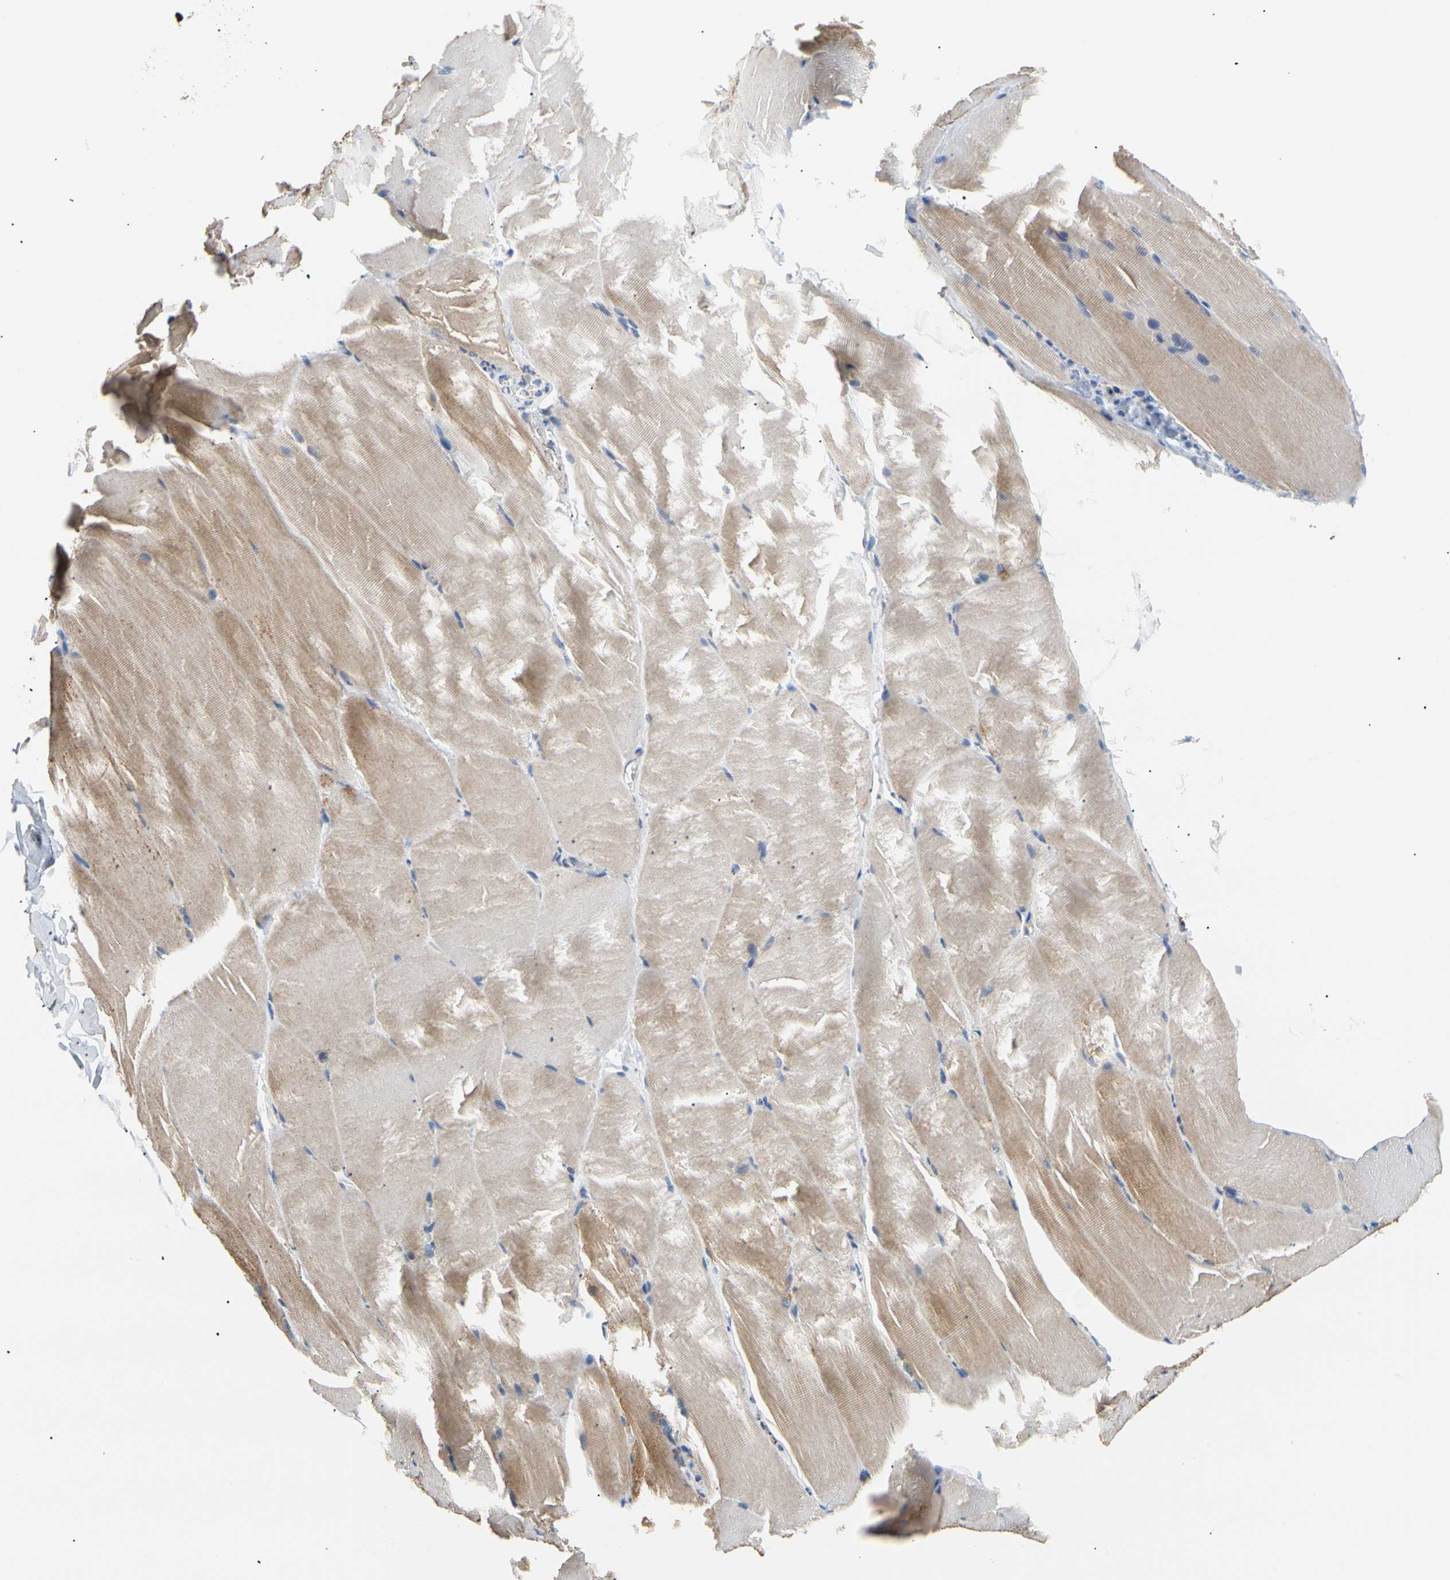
{"staining": {"intensity": "weak", "quantity": "25%-75%", "location": "cytoplasmic/membranous"}, "tissue": "skeletal muscle", "cell_type": "Myocytes", "image_type": "normal", "snomed": [{"axis": "morphology", "description": "Normal tissue, NOS"}, {"axis": "topography", "description": "Skeletal muscle"}], "caption": "A histopathology image of human skeletal muscle stained for a protein demonstrates weak cytoplasmic/membranous brown staining in myocytes.", "gene": "ACAT1", "patient": {"sex": "male", "age": 71}}